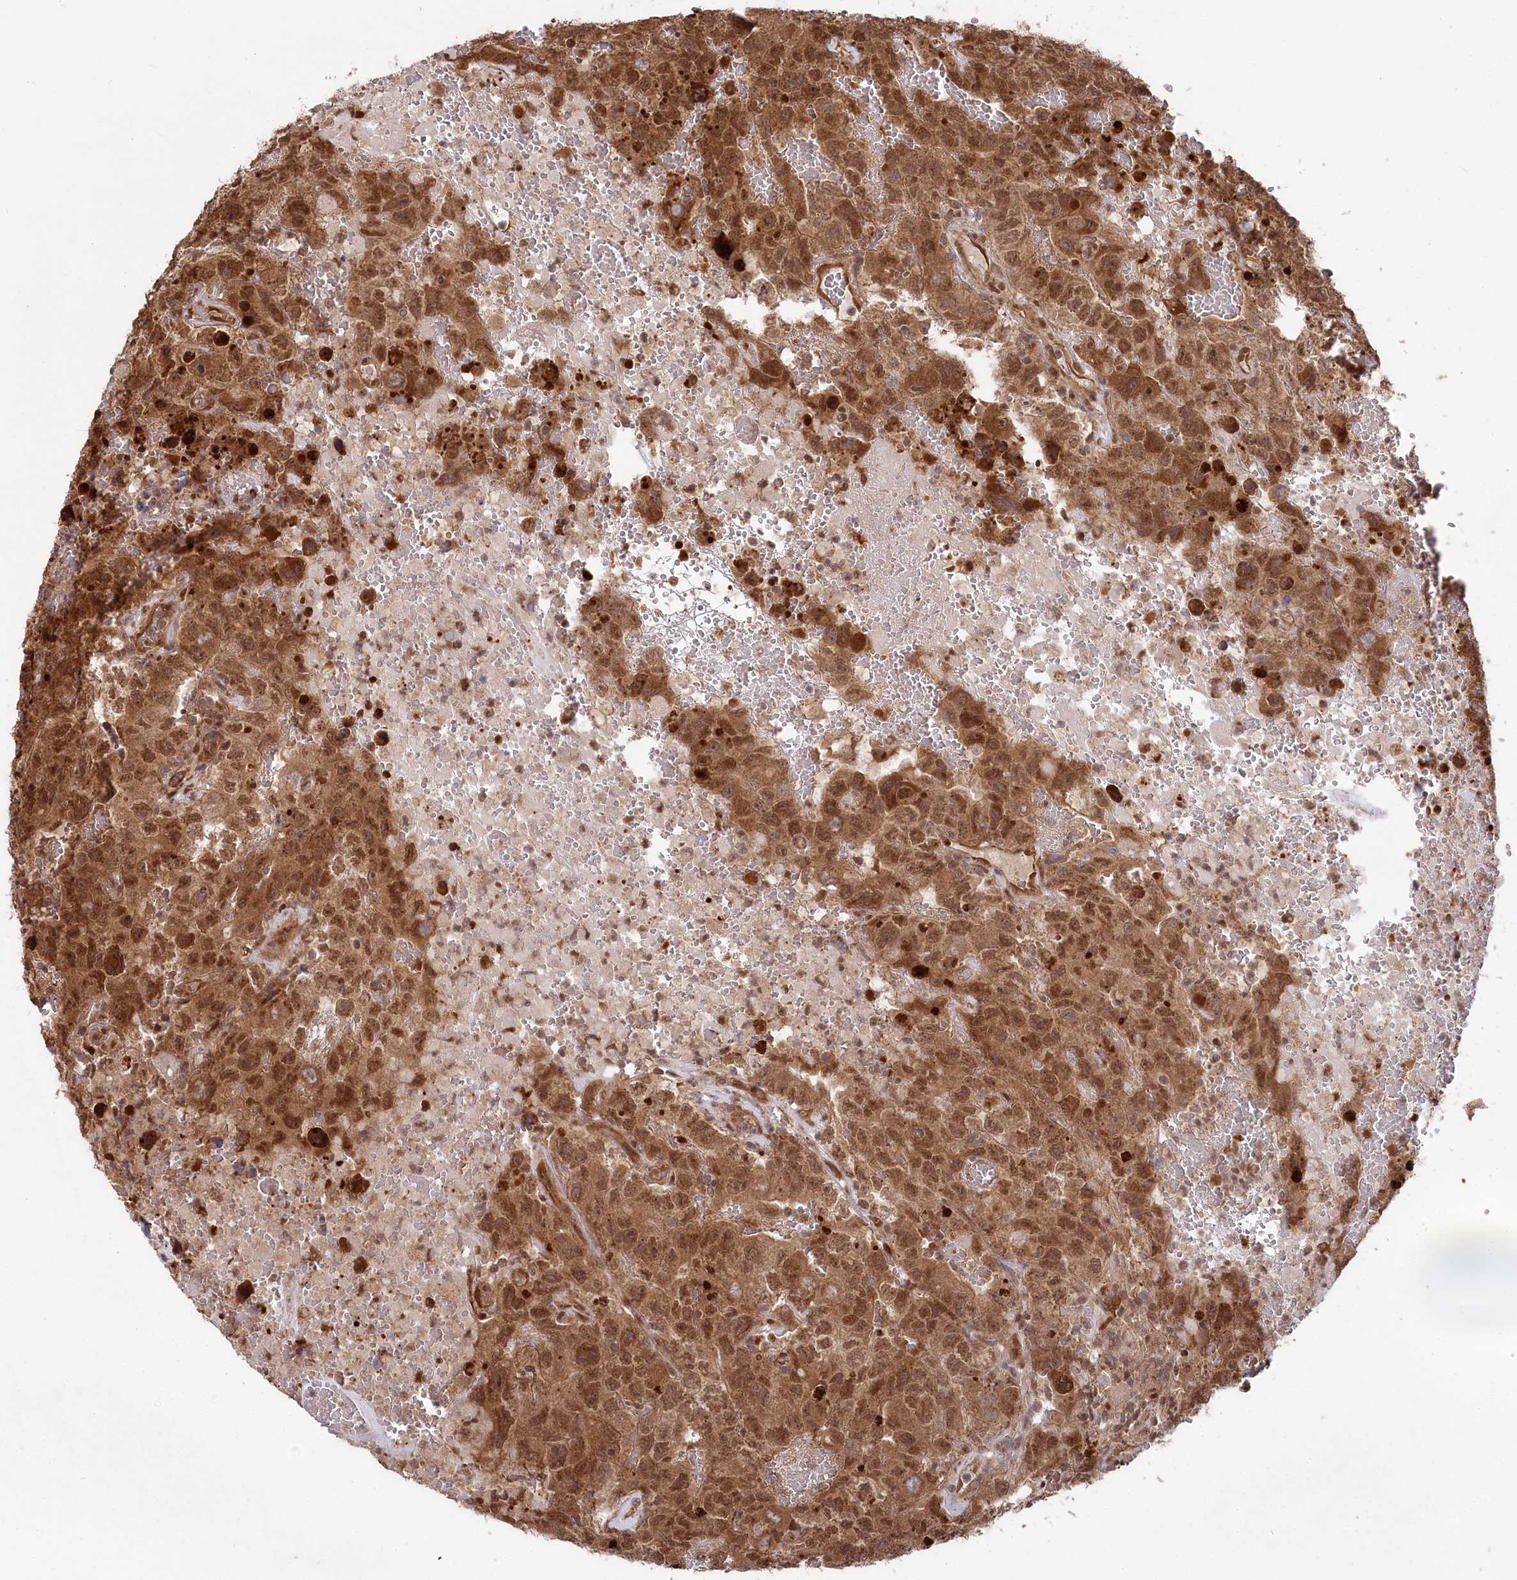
{"staining": {"intensity": "strong", "quantity": ">75%", "location": "cytoplasmic/membranous,nuclear"}, "tissue": "testis cancer", "cell_type": "Tumor cells", "image_type": "cancer", "snomed": [{"axis": "morphology", "description": "Carcinoma, Embryonal, NOS"}, {"axis": "topography", "description": "Testis"}], "caption": "Strong cytoplasmic/membranous and nuclear protein positivity is appreciated in about >75% of tumor cells in testis cancer (embryonal carcinoma).", "gene": "PSMA1", "patient": {"sex": "male", "age": 45}}